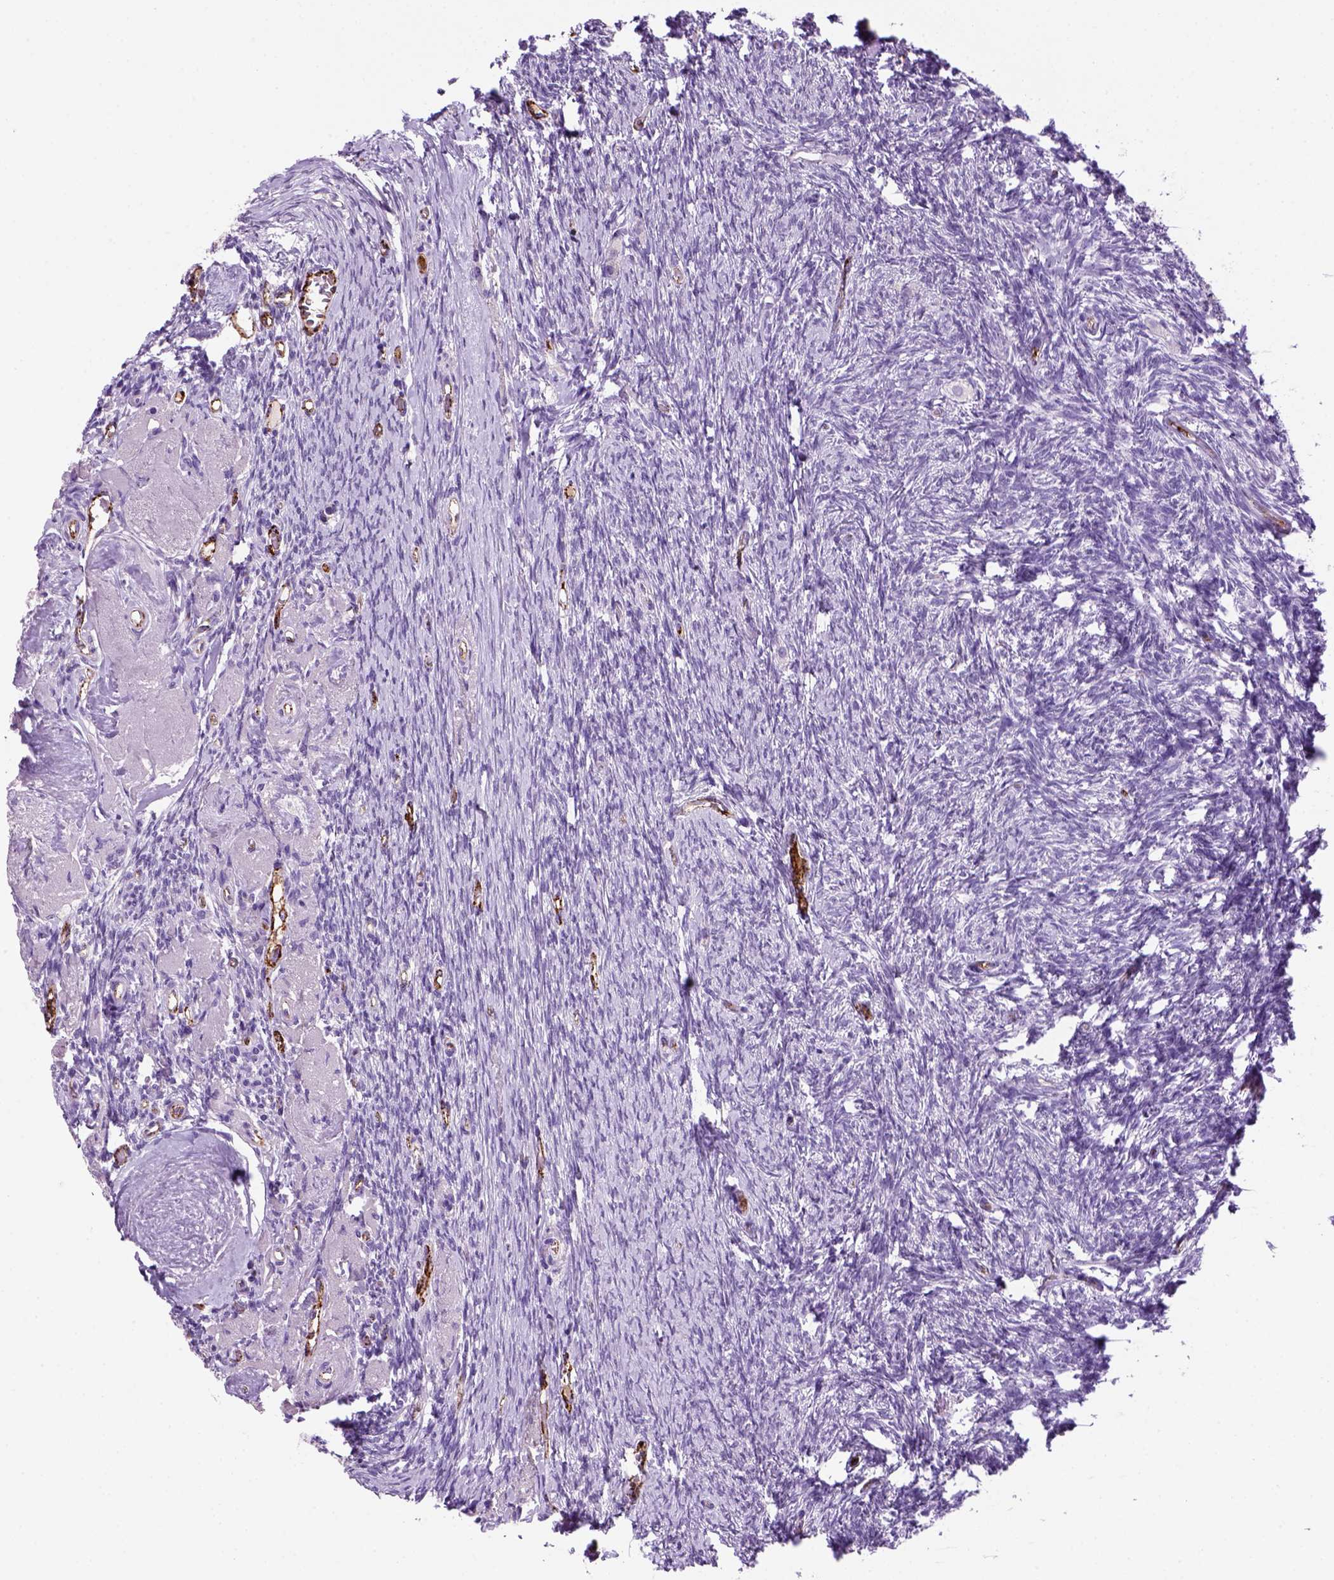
{"staining": {"intensity": "negative", "quantity": "none", "location": "none"}, "tissue": "ovary", "cell_type": "Ovarian stroma cells", "image_type": "normal", "snomed": [{"axis": "morphology", "description": "Normal tissue, NOS"}, {"axis": "topography", "description": "Ovary"}], "caption": "The immunohistochemistry (IHC) image has no significant positivity in ovarian stroma cells of ovary. The staining was performed using DAB (3,3'-diaminobenzidine) to visualize the protein expression in brown, while the nuclei were stained in blue with hematoxylin (Magnification: 20x).", "gene": "VWF", "patient": {"sex": "female", "age": 72}}